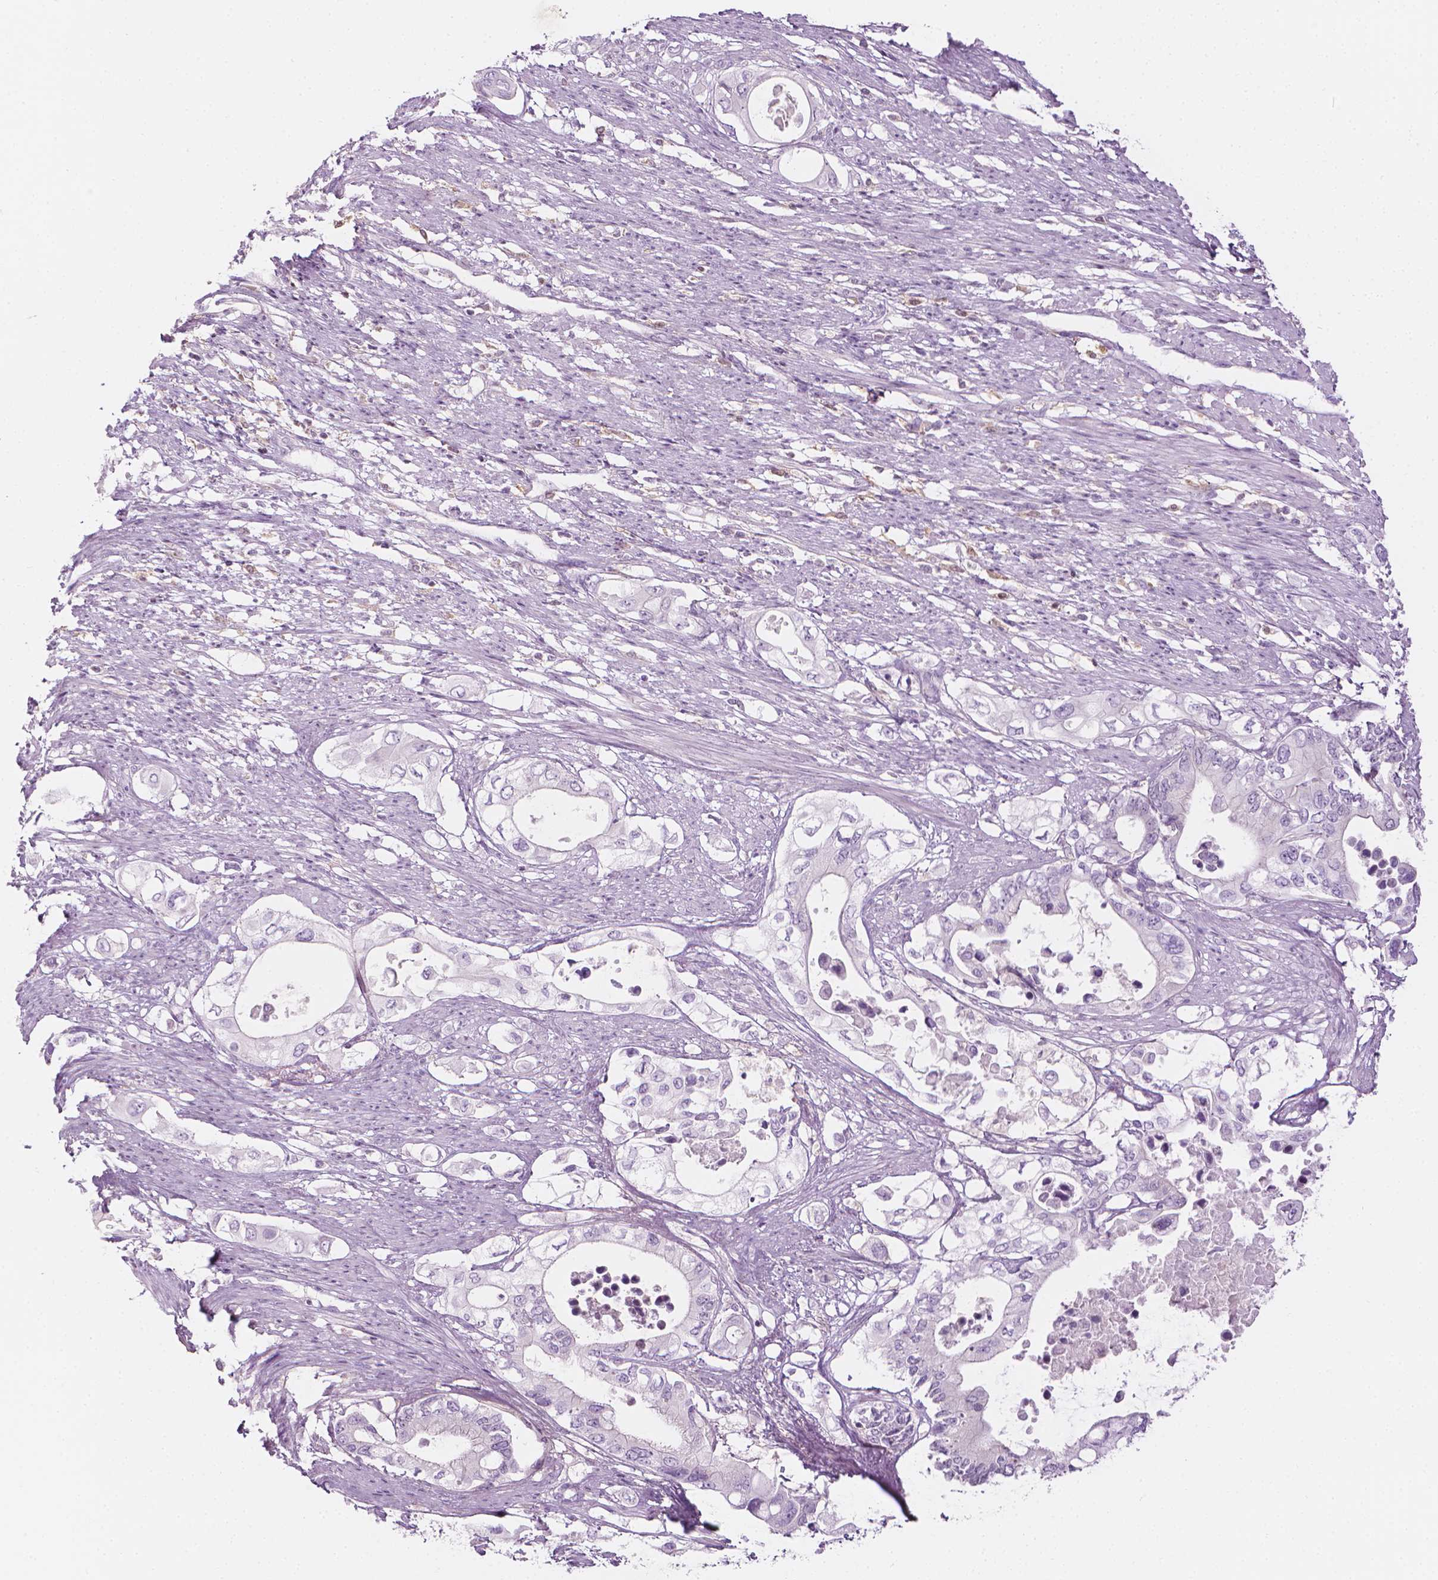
{"staining": {"intensity": "negative", "quantity": "none", "location": "none"}, "tissue": "pancreatic cancer", "cell_type": "Tumor cells", "image_type": "cancer", "snomed": [{"axis": "morphology", "description": "Adenocarcinoma, NOS"}, {"axis": "topography", "description": "Pancreas"}], "caption": "A photomicrograph of pancreatic adenocarcinoma stained for a protein reveals no brown staining in tumor cells.", "gene": "SHMT1", "patient": {"sex": "female", "age": 63}}